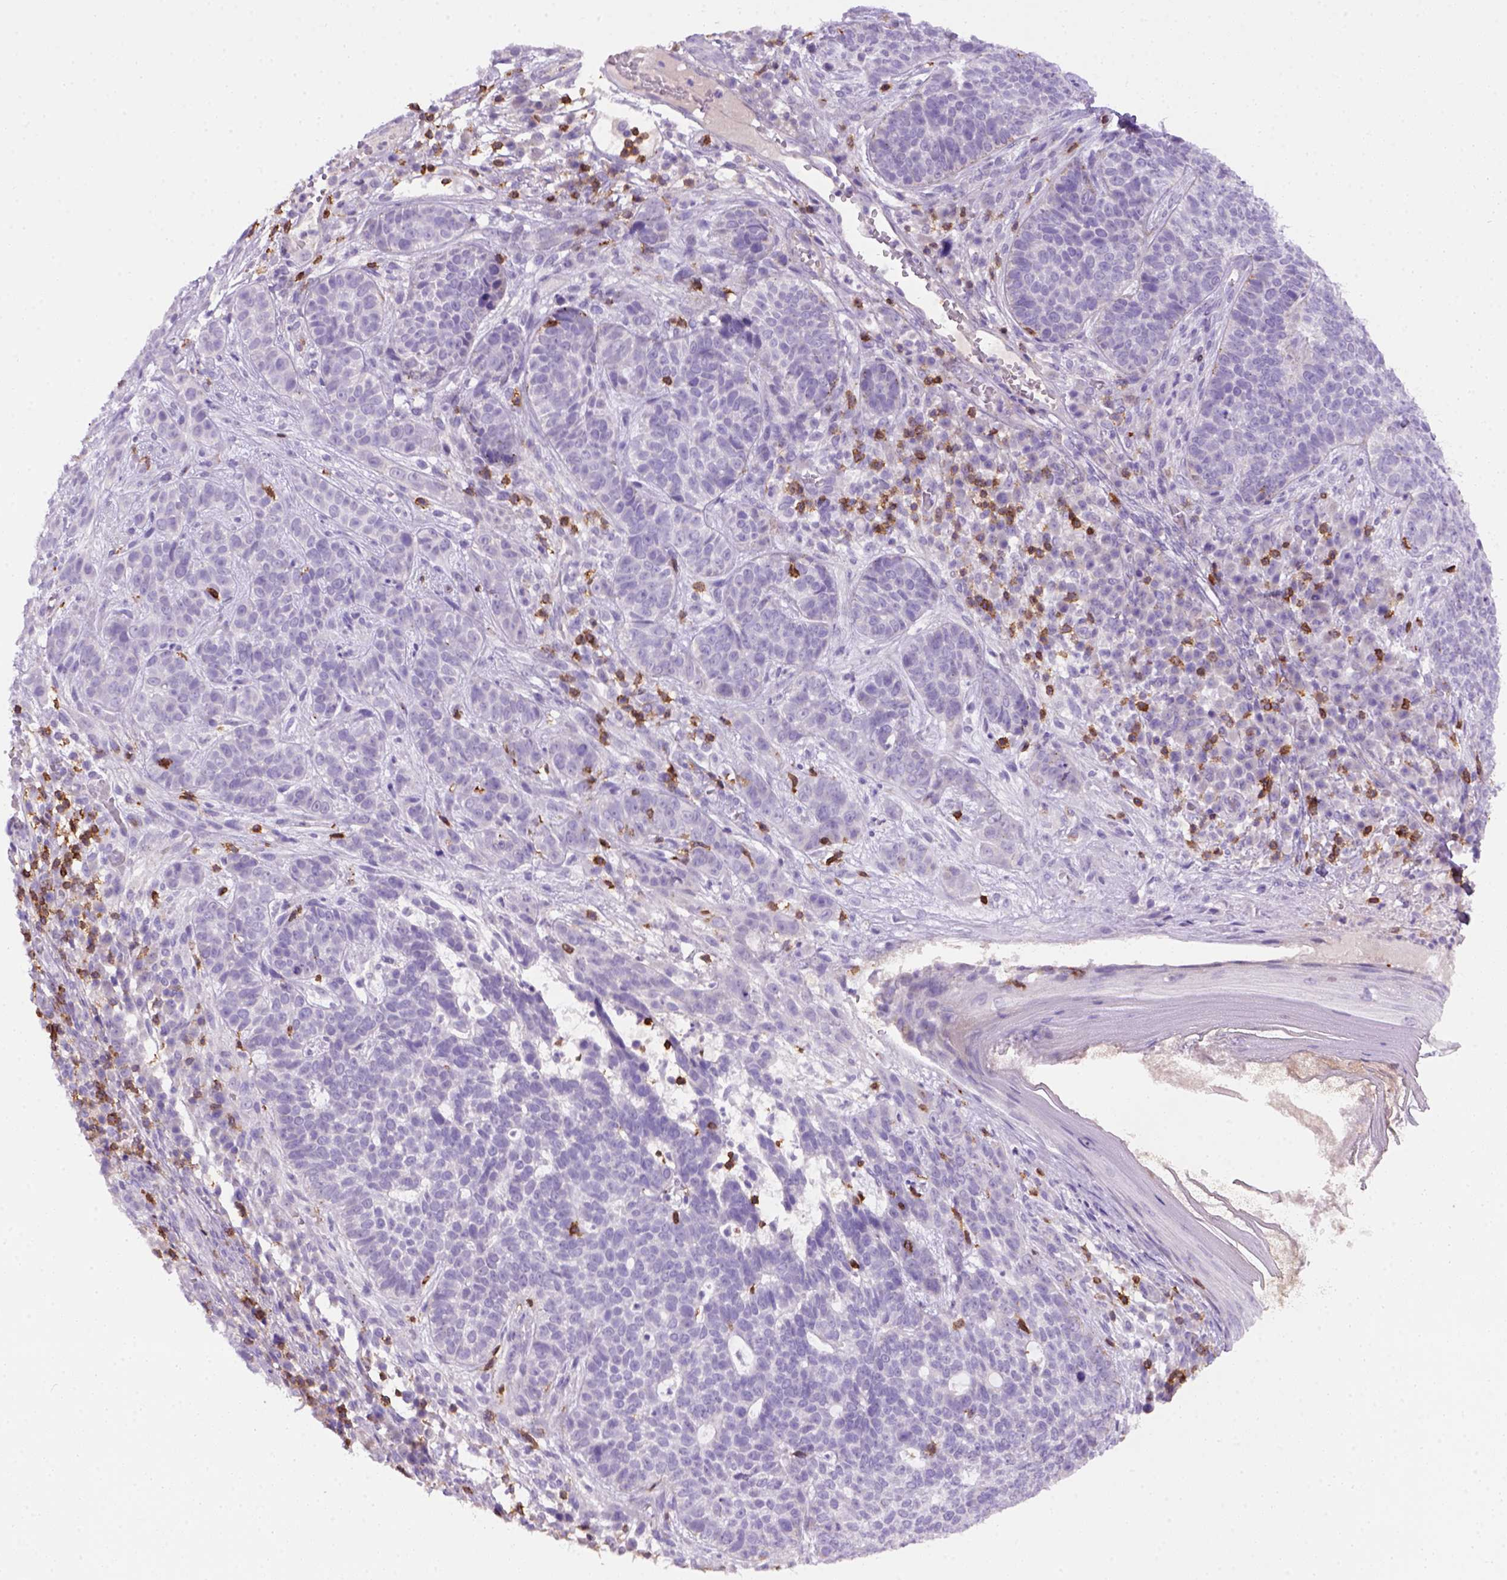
{"staining": {"intensity": "negative", "quantity": "none", "location": "none"}, "tissue": "skin cancer", "cell_type": "Tumor cells", "image_type": "cancer", "snomed": [{"axis": "morphology", "description": "Basal cell carcinoma"}, {"axis": "topography", "description": "Skin"}], "caption": "This is a photomicrograph of immunohistochemistry staining of skin cancer, which shows no staining in tumor cells.", "gene": "CD3E", "patient": {"sex": "female", "age": 69}}